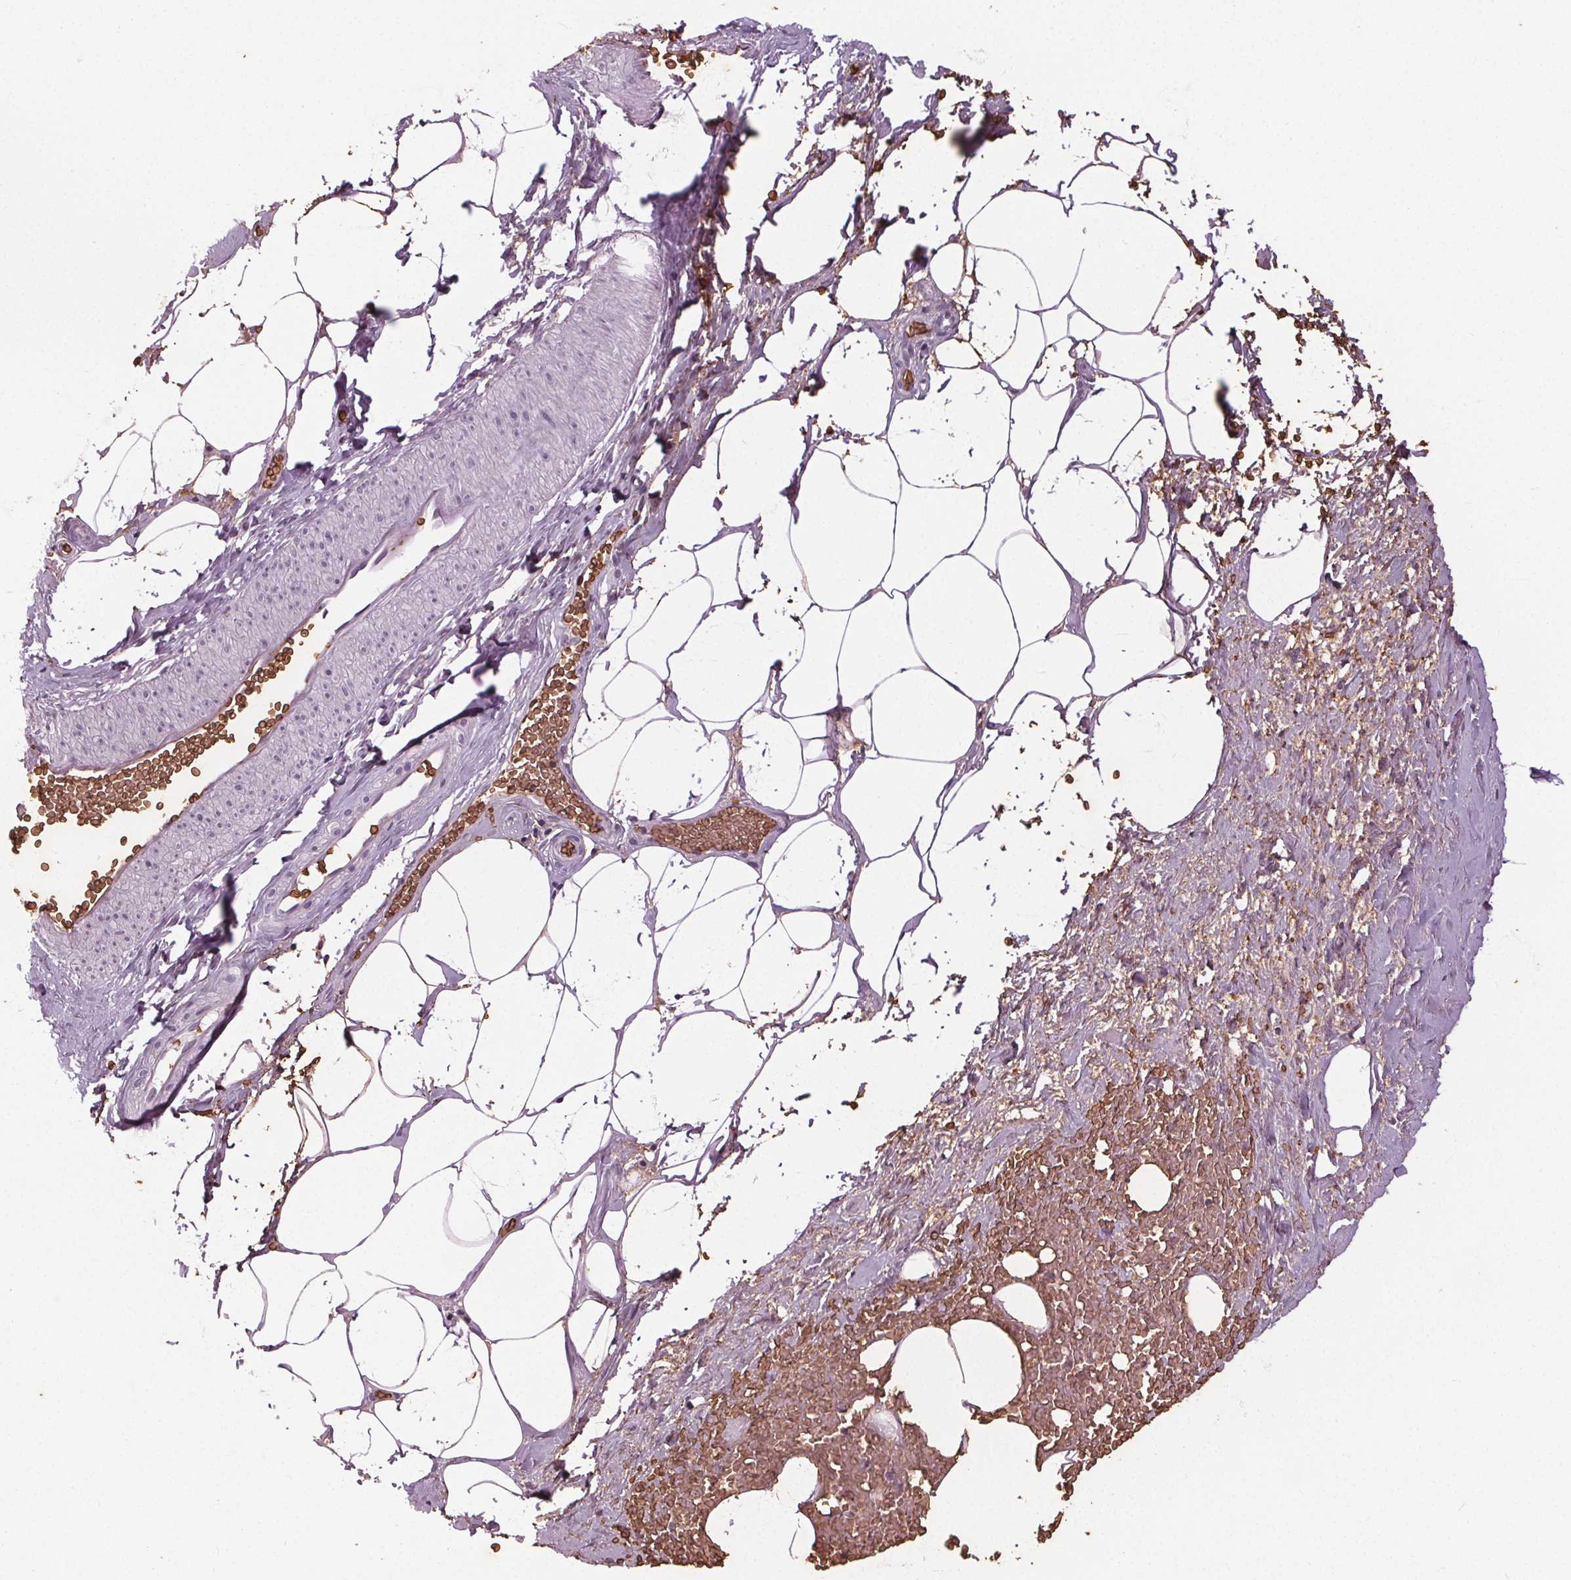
{"staining": {"intensity": "negative", "quantity": "none", "location": "none"}, "tissue": "adipose tissue", "cell_type": "Adipocytes", "image_type": "normal", "snomed": [{"axis": "morphology", "description": "Normal tissue, NOS"}, {"axis": "topography", "description": "Prostate"}, {"axis": "topography", "description": "Peripheral nerve tissue"}], "caption": "This is an IHC photomicrograph of benign adipose tissue. There is no staining in adipocytes.", "gene": "SLC4A1", "patient": {"sex": "male", "age": 55}}